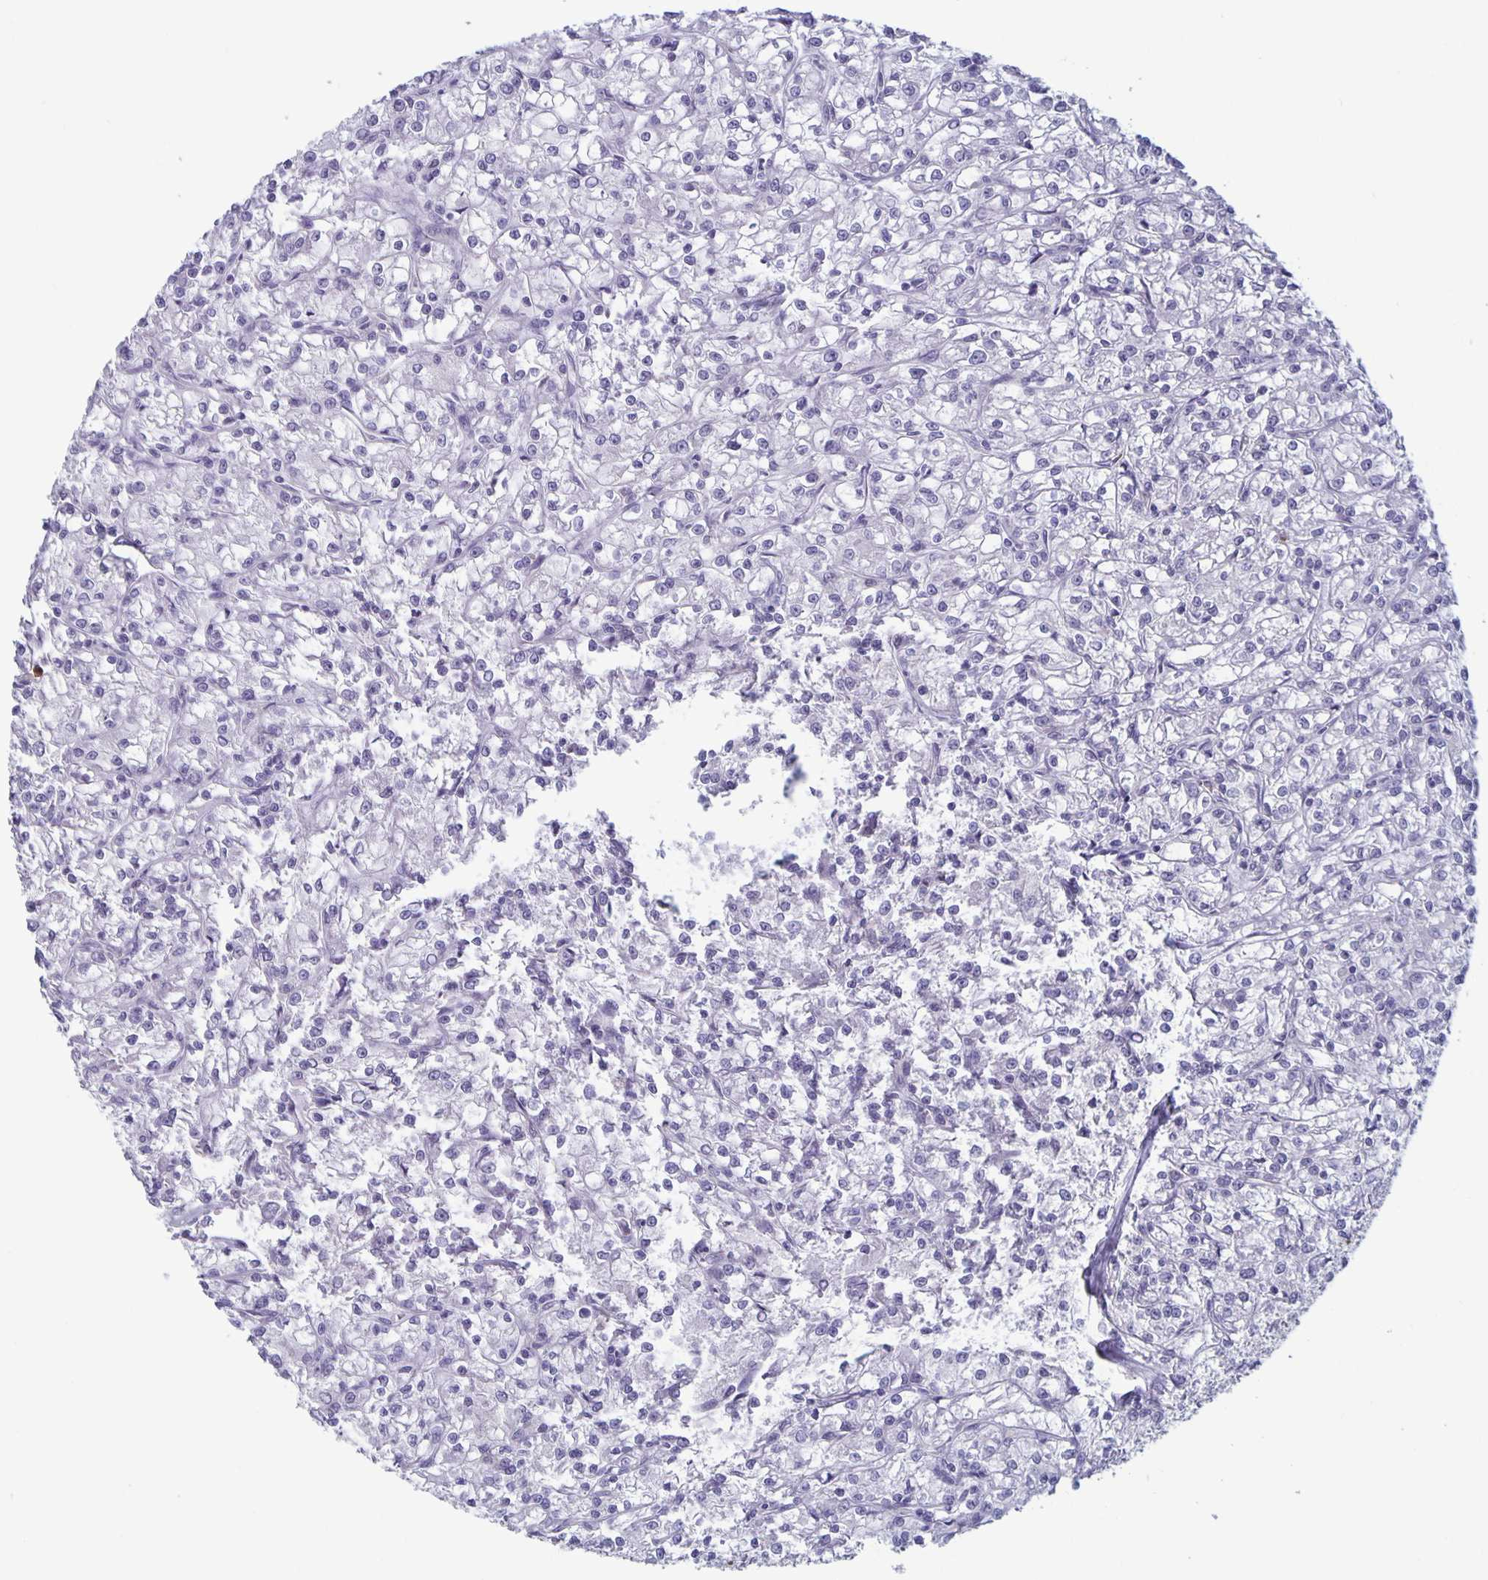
{"staining": {"intensity": "negative", "quantity": "none", "location": "none"}, "tissue": "renal cancer", "cell_type": "Tumor cells", "image_type": "cancer", "snomed": [{"axis": "morphology", "description": "Adenocarcinoma, NOS"}, {"axis": "topography", "description": "Kidney"}], "caption": "This is an immunohistochemistry photomicrograph of adenocarcinoma (renal). There is no expression in tumor cells.", "gene": "PLCB3", "patient": {"sex": "female", "age": 59}}